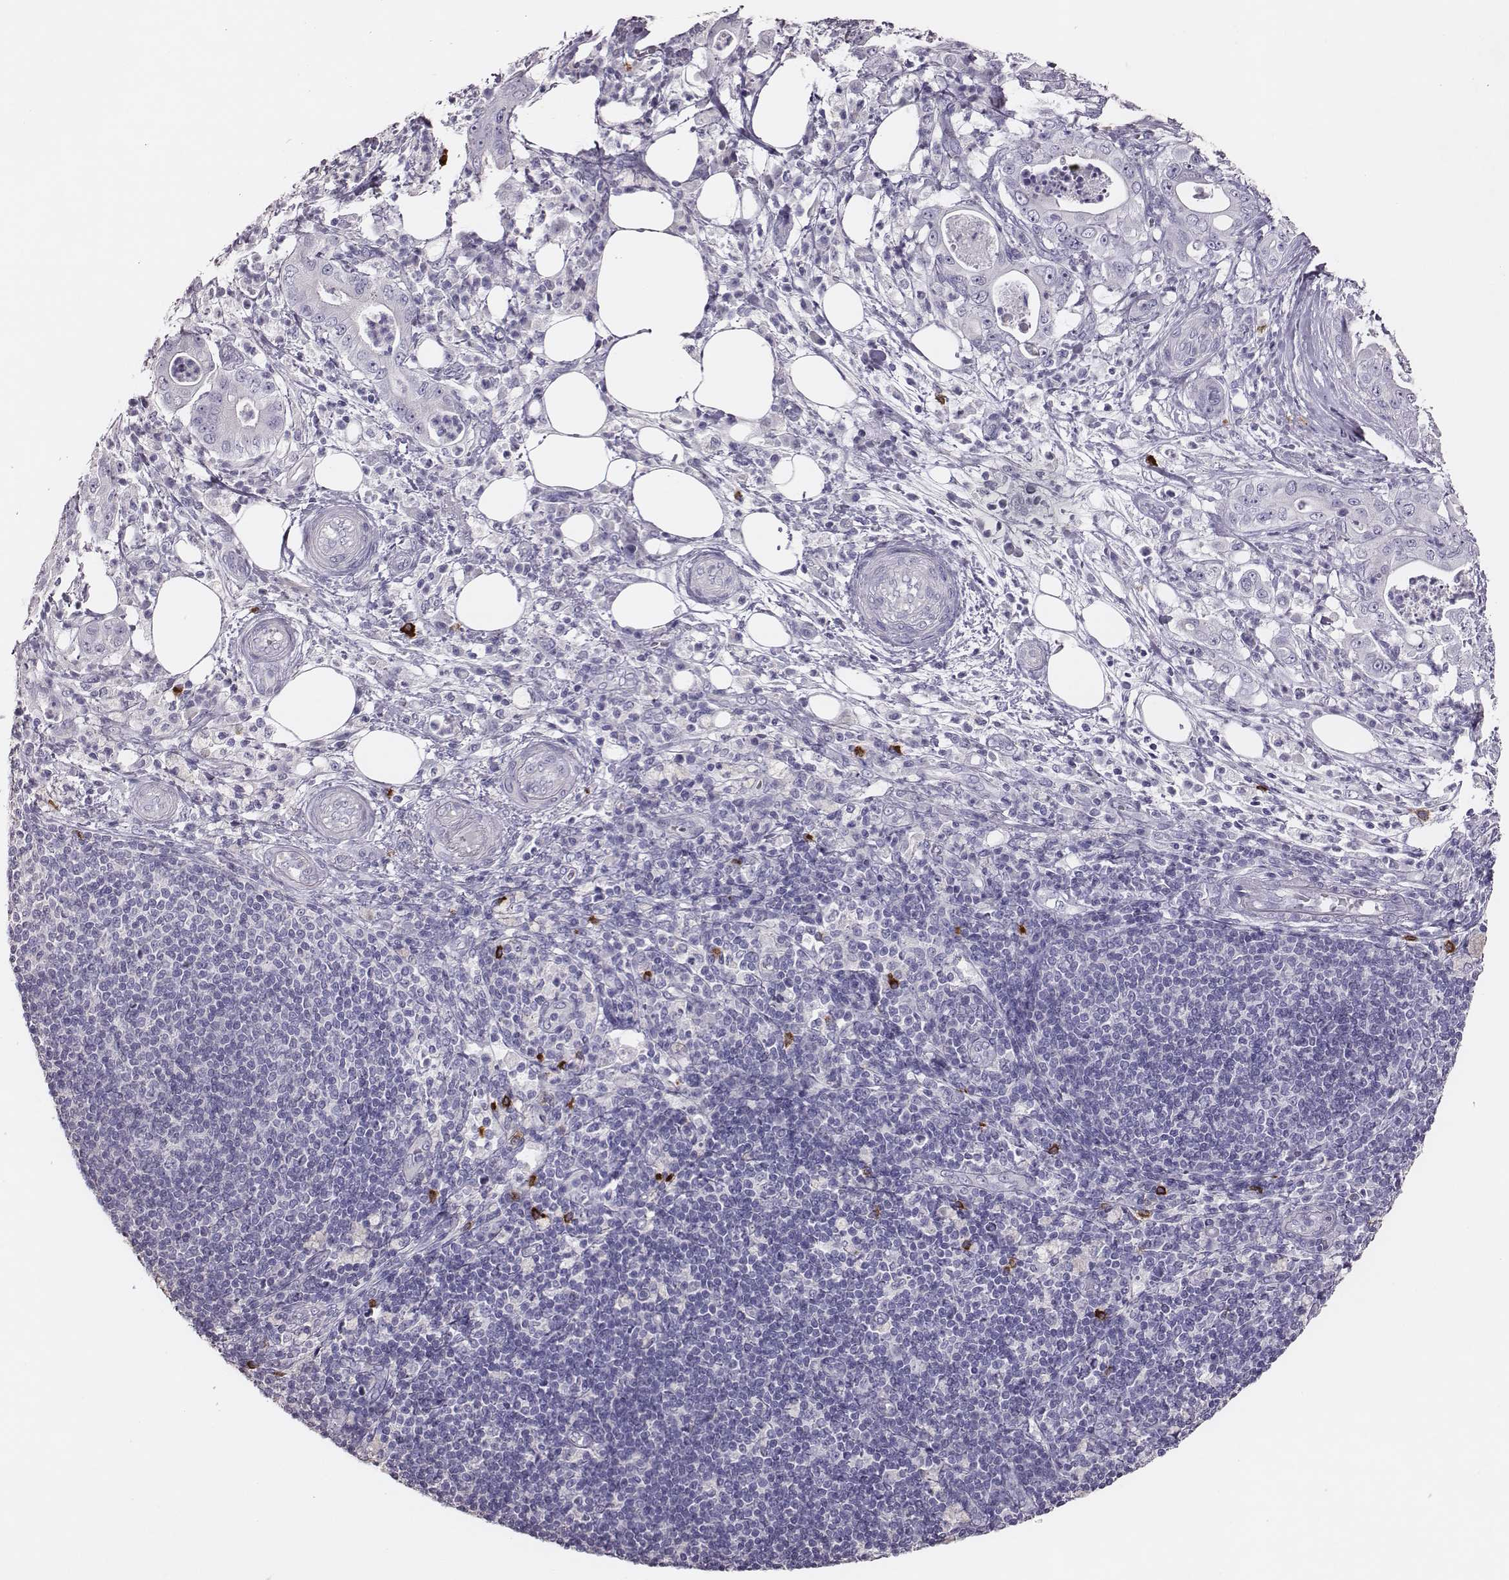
{"staining": {"intensity": "negative", "quantity": "none", "location": "none"}, "tissue": "pancreatic cancer", "cell_type": "Tumor cells", "image_type": "cancer", "snomed": [{"axis": "morphology", "description": "Adenocarcinoma, NOS"}, {"axis": "topography", "description": "Pancreas"}], "caption": "DAB (3,3'-diaminobenzidine) immunohistochemical staining of adenocarcinoma (pancreatic) demonstrates no significant staining in tumor cells.", "gene": "P2RY10", "patient": {"sex": "male", "age": 71}}